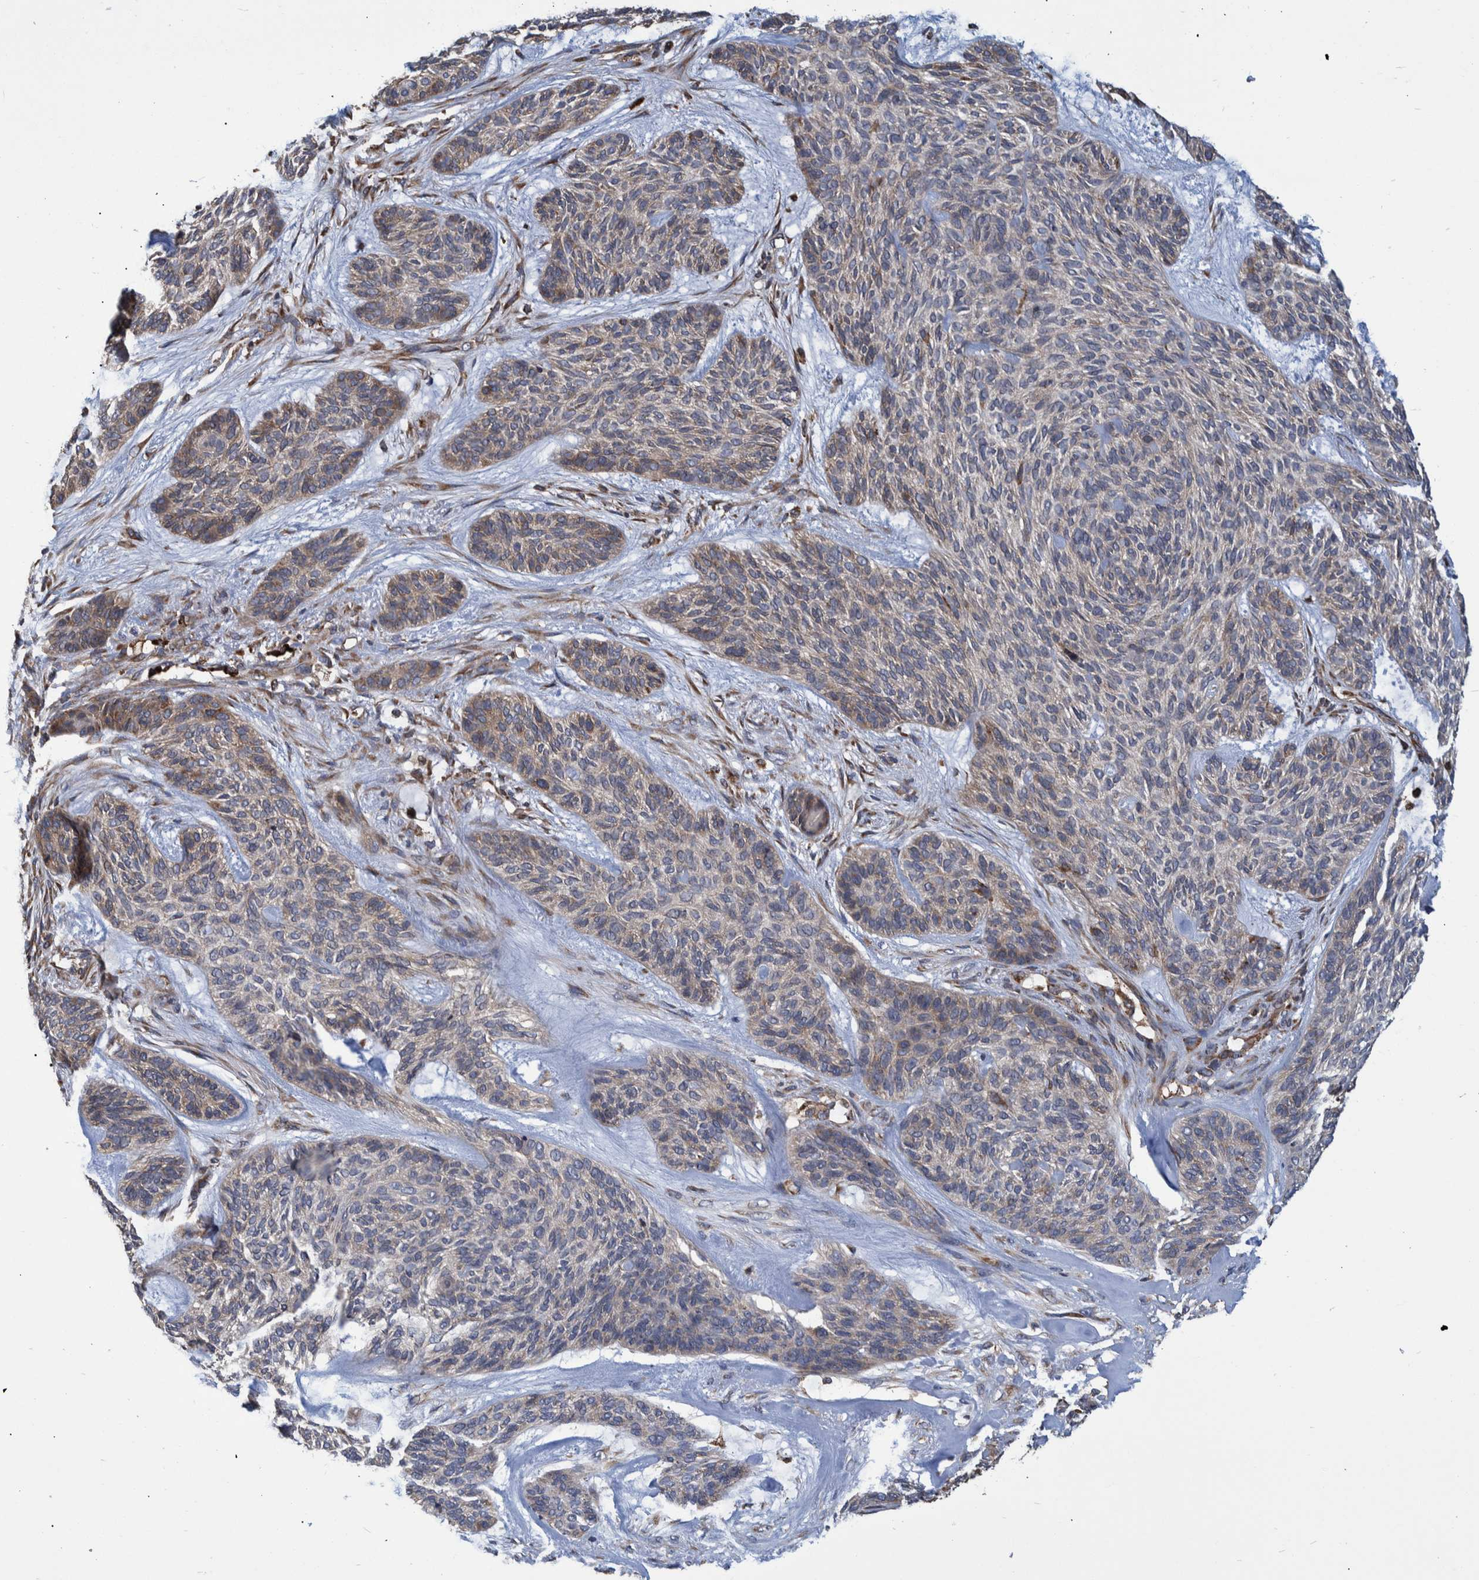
{"staining": {"intensity": "weak", "quantity": "<25%", "location": "cytoplasmic/membranous"}, "tissue": "skin cancer", "cell_type": "Tumor cells", "image_type": "cancer", "snomed": [{"axis": "morphology", "description": "Basal cell carcinoma"}, {"axis": "topography", "description": "Skin"}], "caption": "DAB immunohistochemical staining of skin cancer shows no significant expression in tumor cells.", "gene": "SPAG5", "patient": {"sex": "male", "age": 55}}